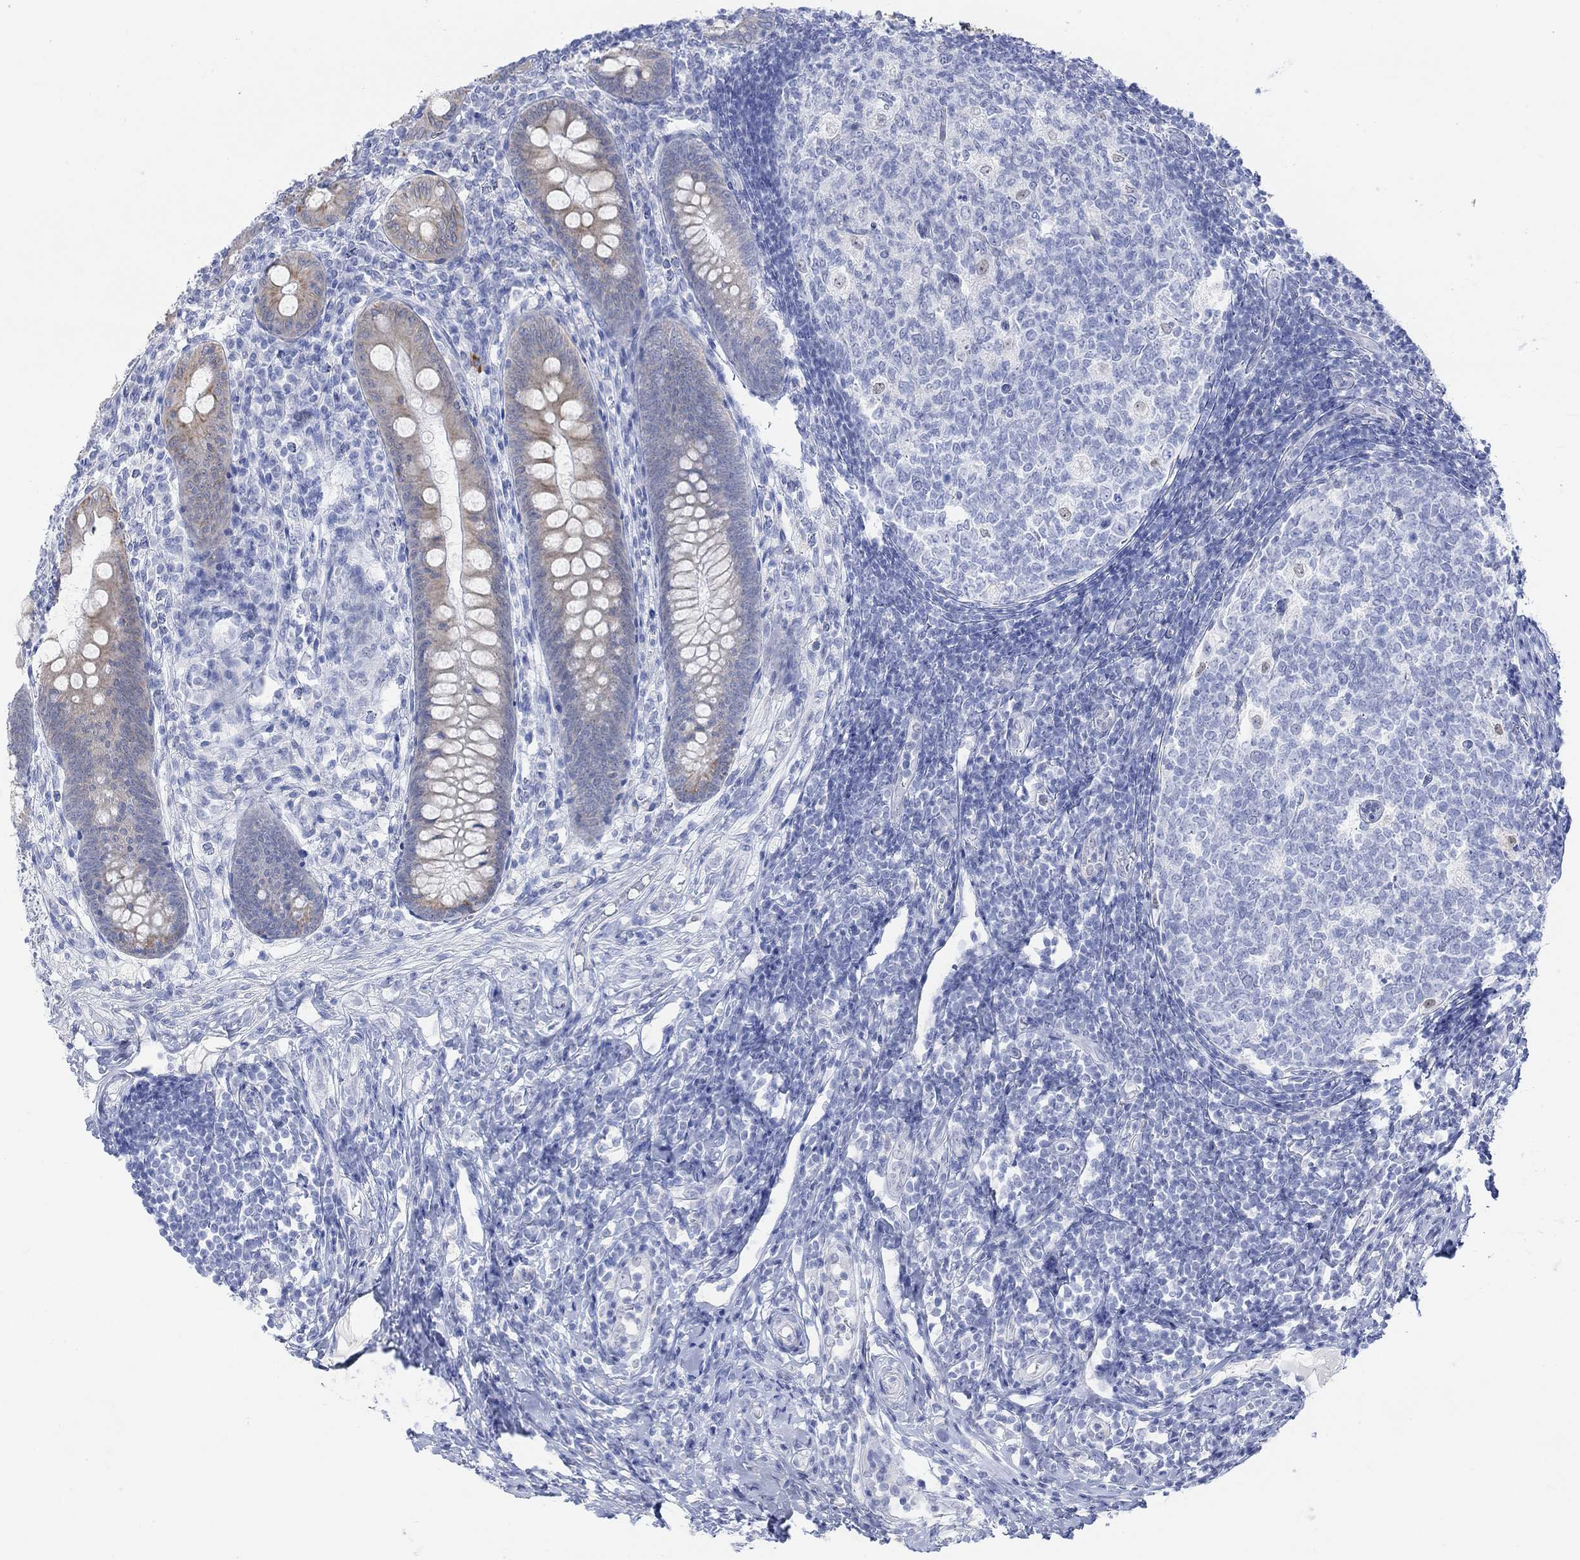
{"staining": {"intensity": "weak", "quantity": "<25%", "location": "cytoplasmic/membranous"}, "tissue": "appendix", "cell_type": "Glandular cells", "image_type": "normal", "snomed": [{"axis": "morphology", "description": "Normal tissue, NOS"}, {"axis": "morphology", "description": "Inflammation, NOS"}, {"axis": "topography", "description": "Appendix"}], "caption": "IHC histopathology image of unremarkable appendix: appendix stained with DAB reveals no significant protein expression in glandular cells.", "gene": "AK8", "patient": {"sex": "male", "age": 16}}